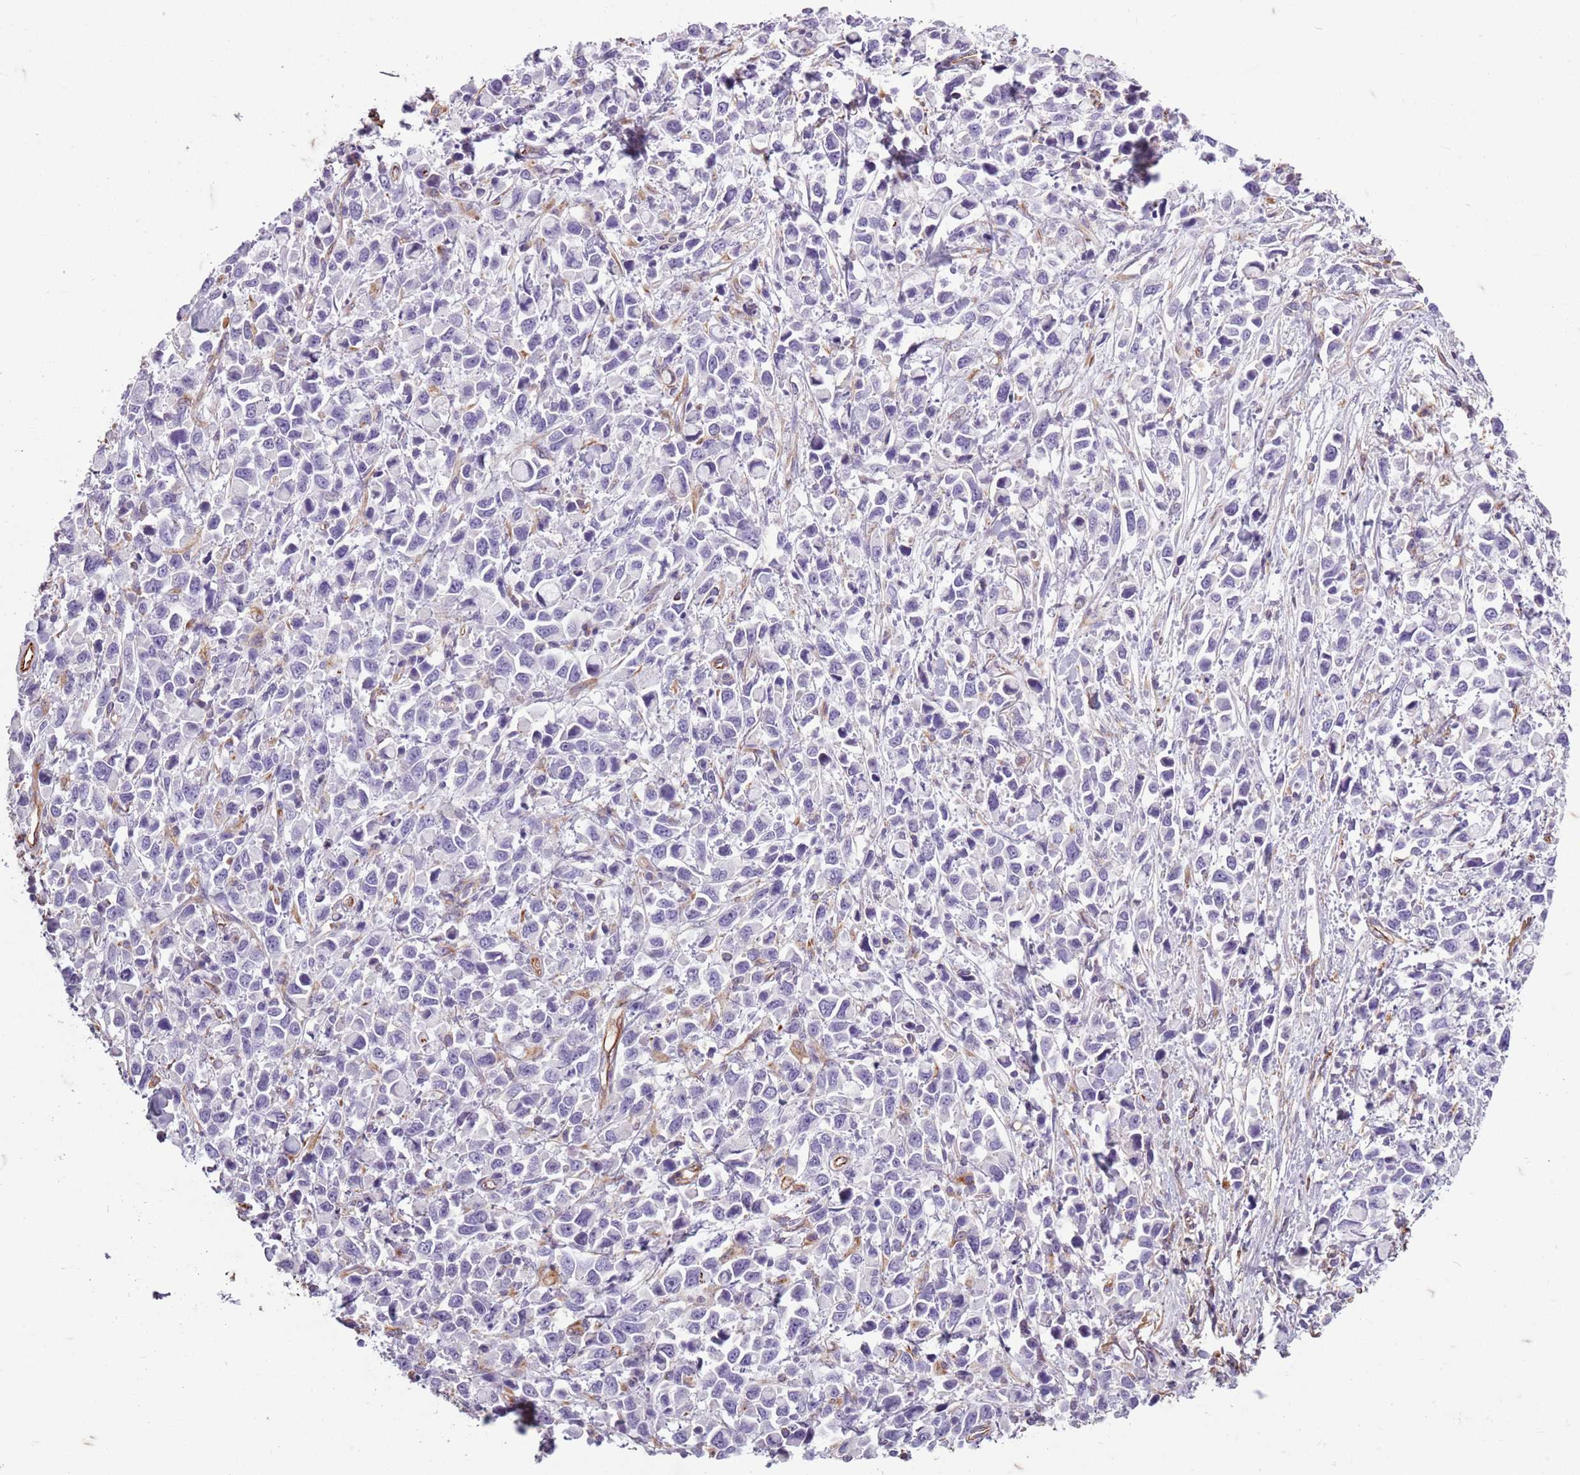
{"staining": {"intensity": "negative", "quantity": "none", "location": "none"}, "tissue": "stomach cancer", "cell_type": "Tumor cells", "image_type": "cancer", "snomed": [{"axis": "morphology", "description": "Adenocarcinoma, NOS"}, {"axis": "topography", "description": "Stomach"}], "caption": "Tumor cells are negative for brown protein staining in adenocarcinoma (stomach). Brightfield microscopy of immunohistochemistry stained with DAB (brown) and hematoxylin (blue), captured at high magnification.", "gene": "TAS2R38", "patient": {"sex": "female", "age": 81}}